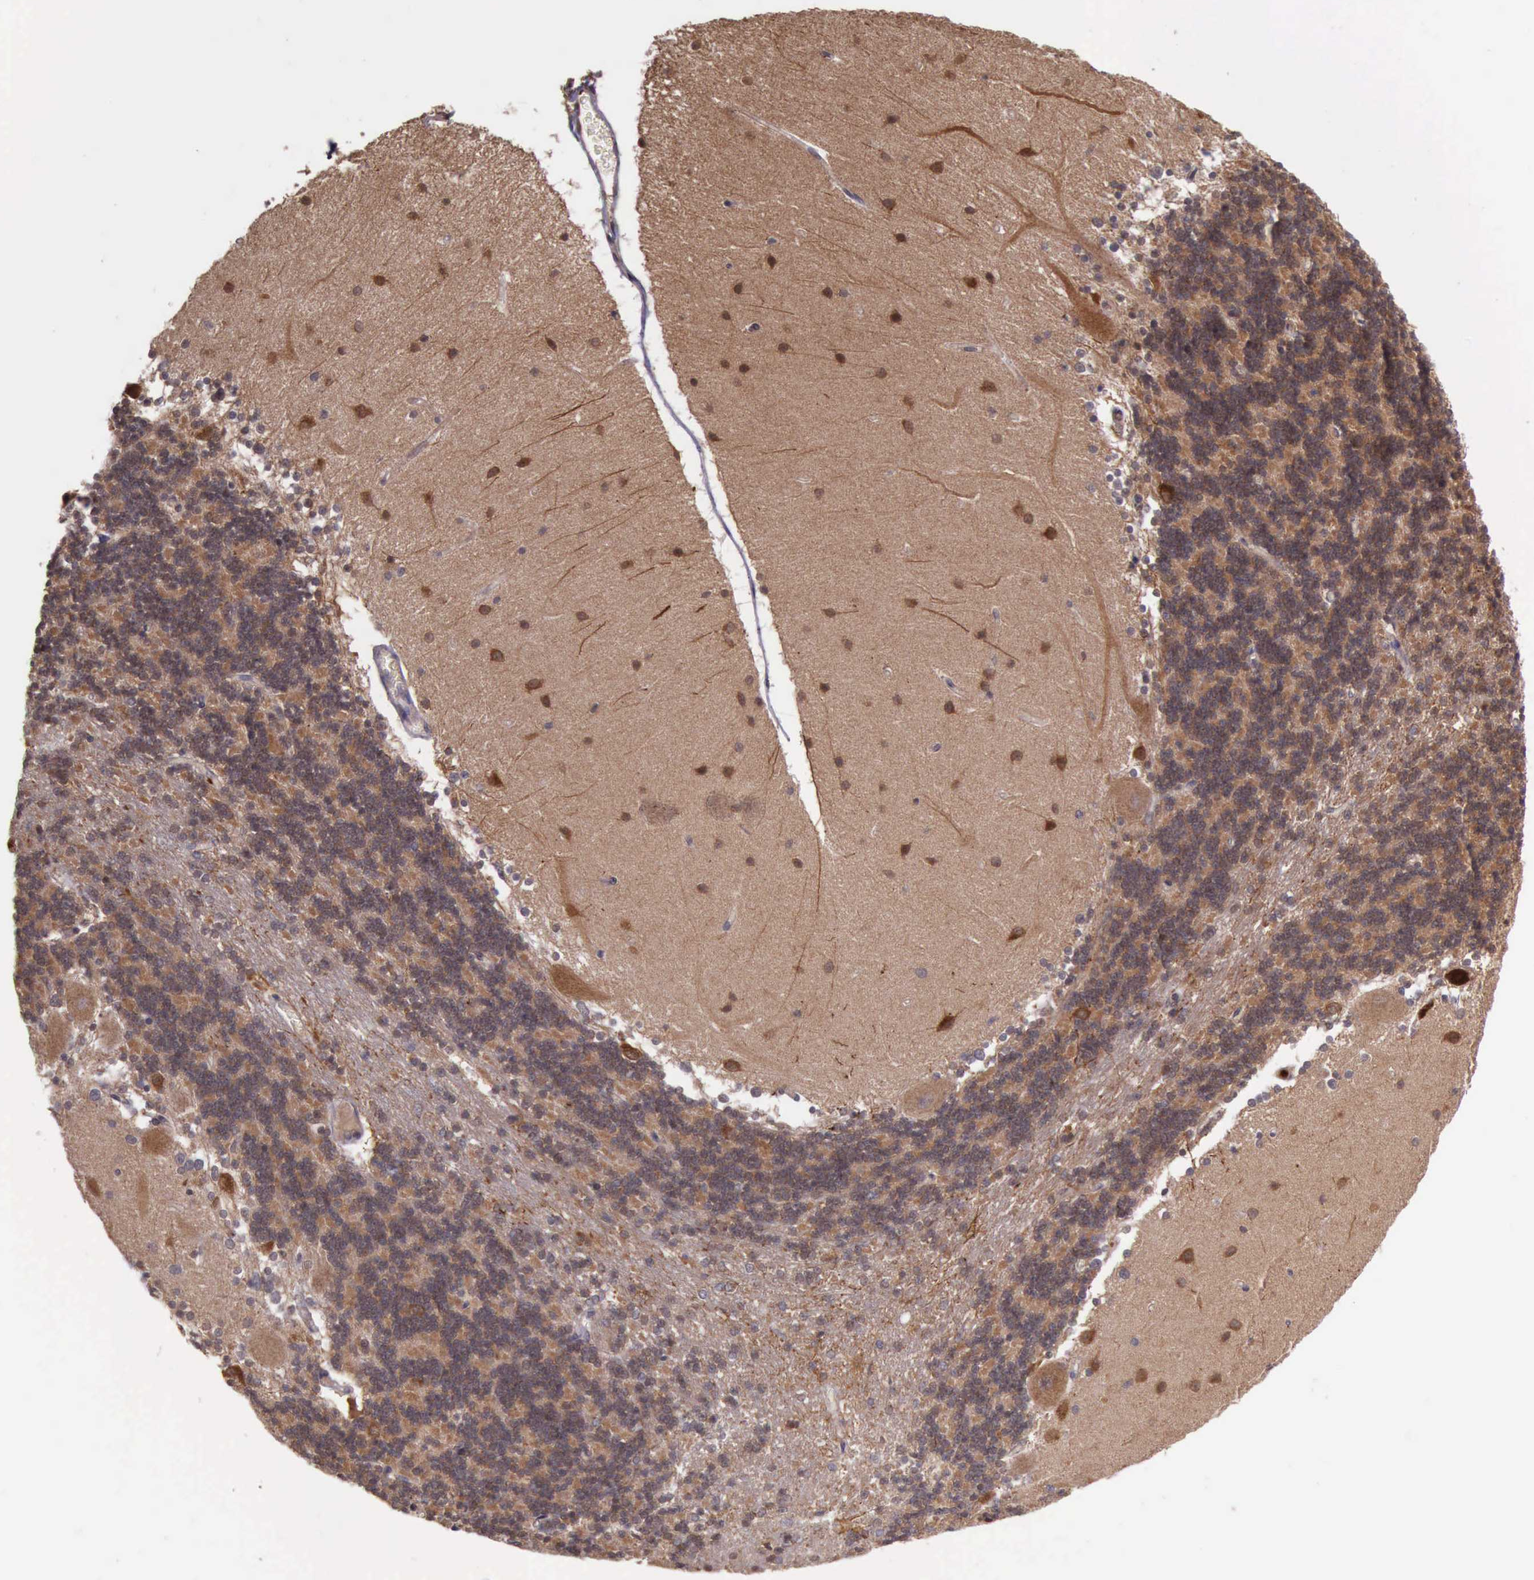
{"staining": {"intensity": "moderate", "quantity": ">75%", "location": "cytoplasmic/membranous"}, "tissue": "cerebellum", "cell_type": "Cells in granular layer", "image_type": "normal", "snomed": [{"axis": "morphology", "description": "Normal tissue, NOS"}, {"axis": "topography", "description": "Cerebellum"}], "caption": "Immunohistochemical staining of unremarkable human cerebellum demonstrates >75% levels of moderate cytoplasmic/membranous protein positivity in about >75% of cells in granular layer. Using DAB (brown) and hematoxylin (blue) stains, captured at high magnification using brightfield microscopy.", "gene": "ARMCX3", "patient": {"sex": "female", "age": 54}}